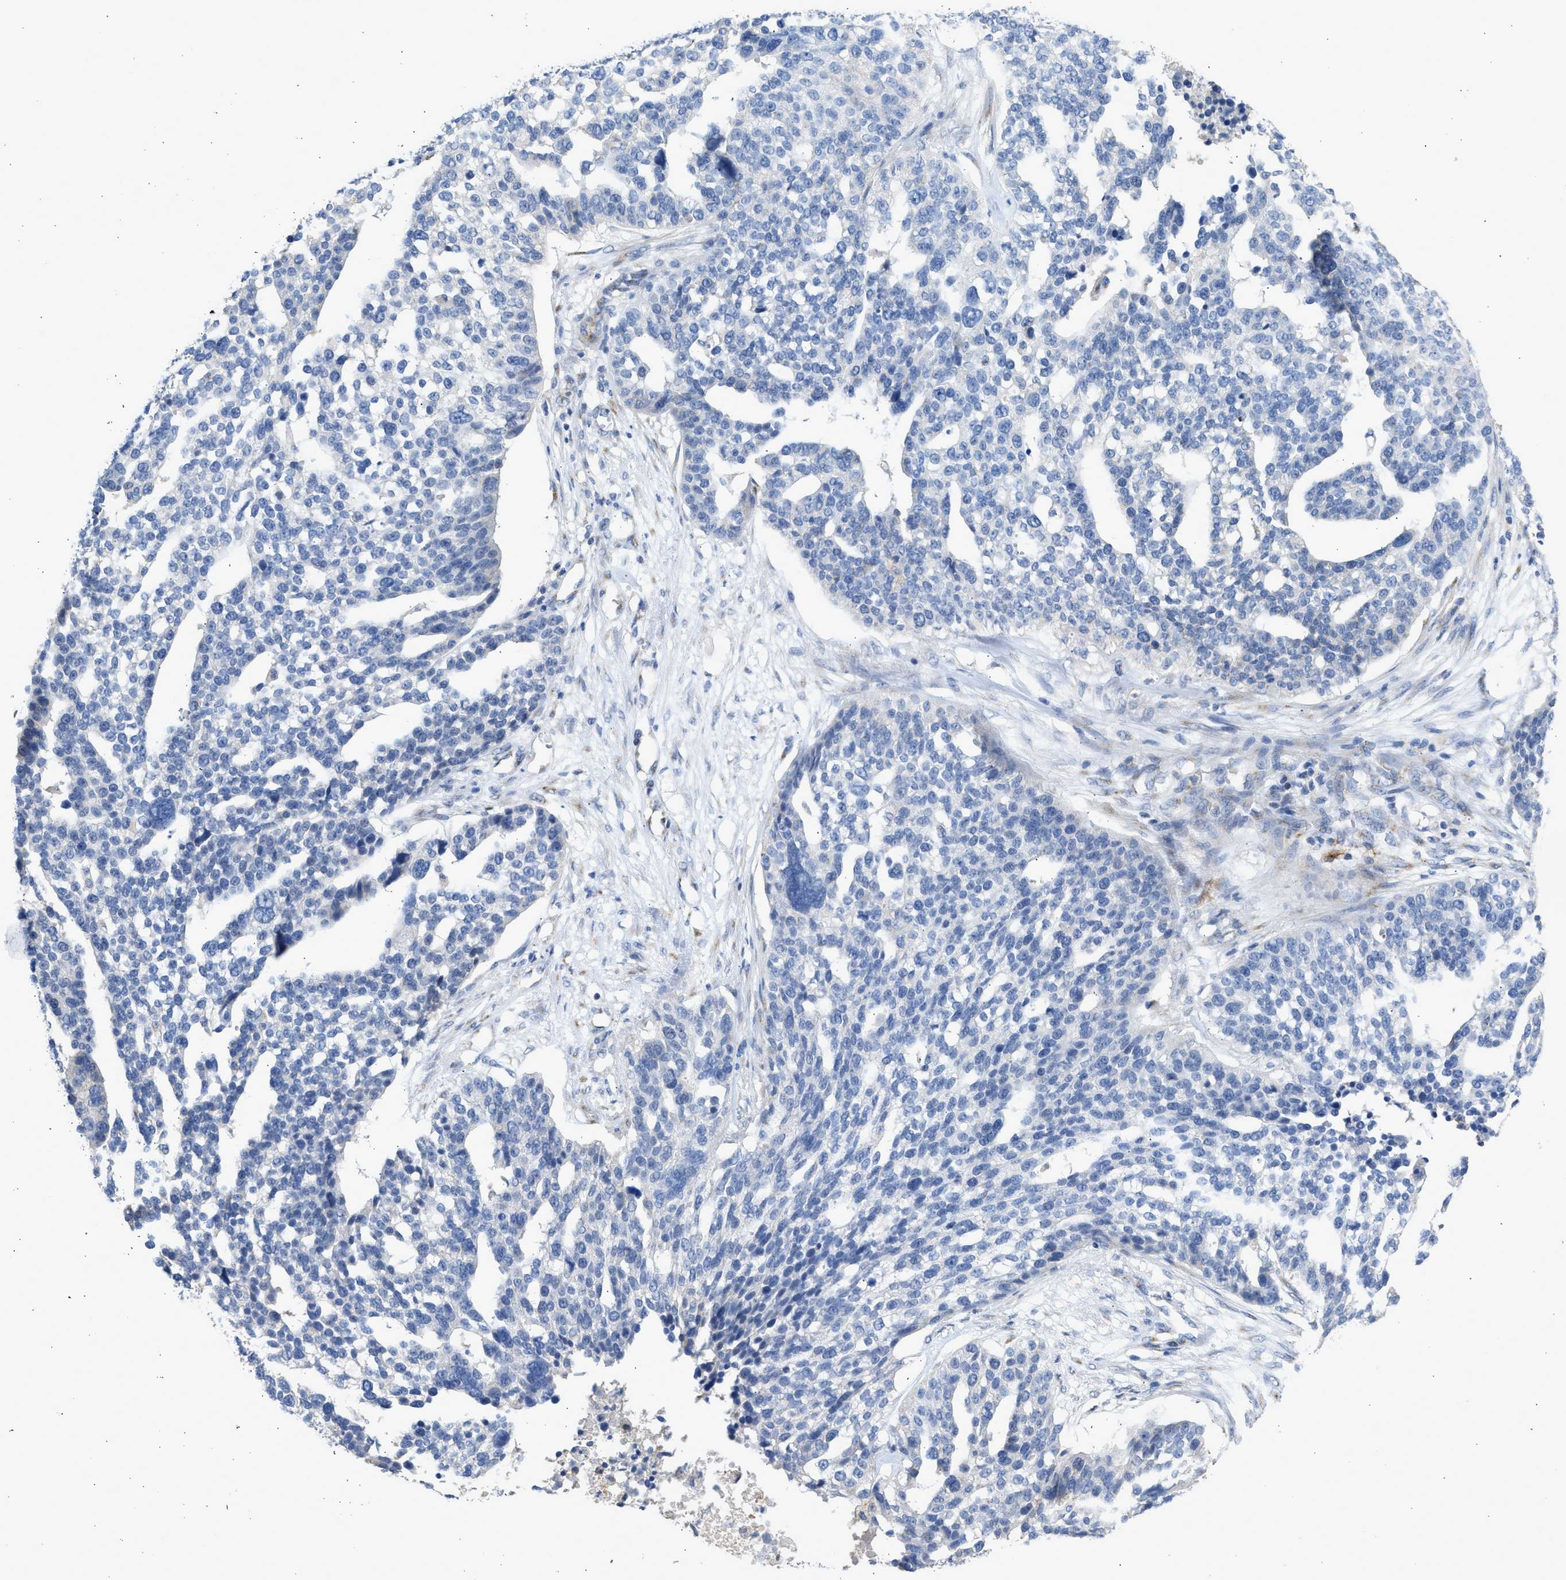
{"staining": {"intensity": "negative", "quantity": "none", "location": "none"}, "tissue": "ovarian cancer", "cell_type": "Tumor cells", "image_type": "cancer", "snomed": [{"axis": "morphology", "description": "Cystadenocarcinoma, serous, NOS"}, {"axis": "topography", "description": "Ovary"}], "caption": "IHC of ovarian cancer shows no positivity in tumor cells.", "gene": "IPO8", "patient": {"sex": "female", "age": 59}}